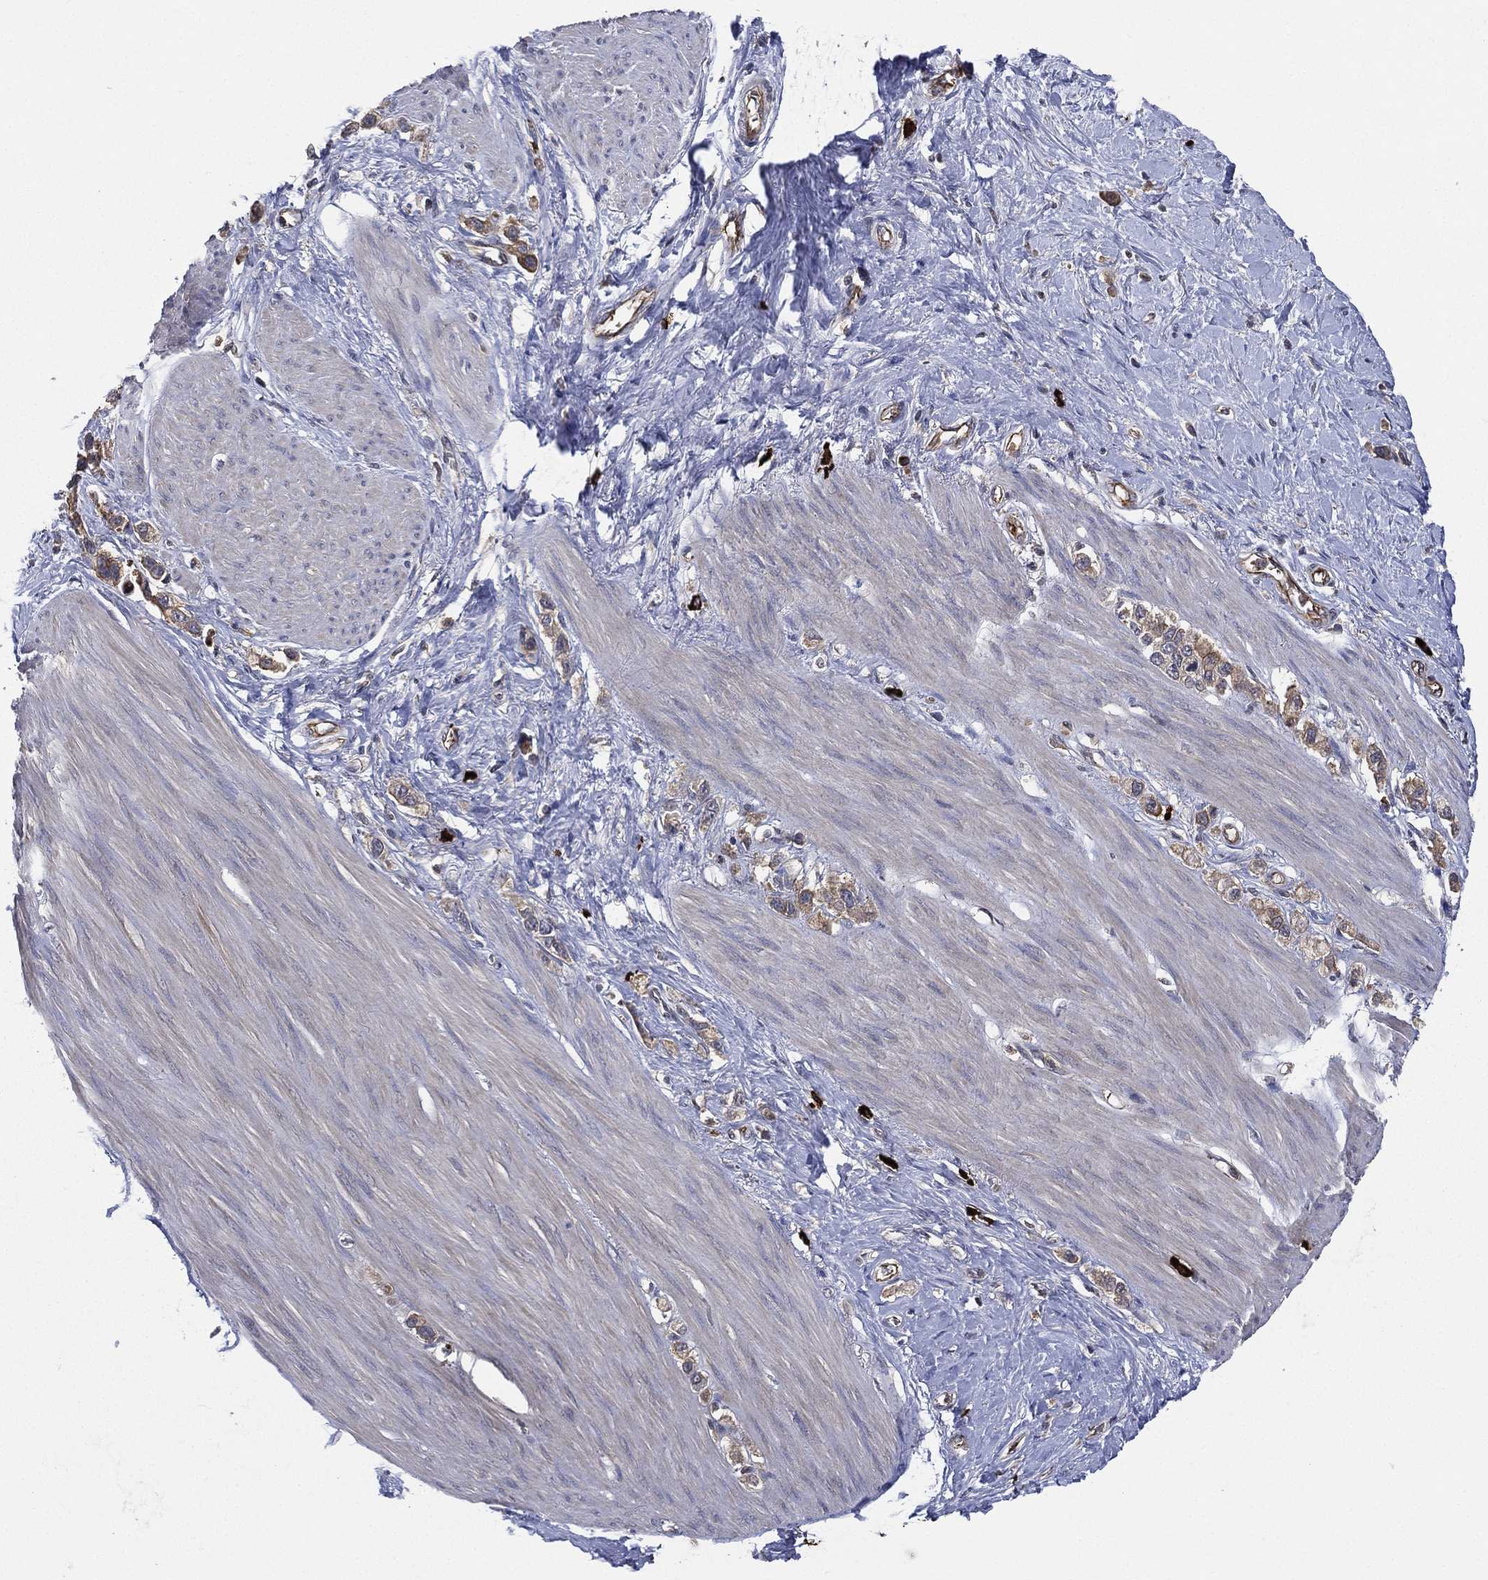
{"staining": {"intensity": "moderate", "quantity": ">75%", "location": "cytoplasmic/membranous"}, "tissue": "stomach cancer", "cell_type": "Tumor cells", "image_type": "cancer", "snomed": [{"axis": "morphology", "description": "Normal tissue, NOS"}, {"axis": "morphology", "description": "Adenocarcinoma, NOS"}, {"axis": "morphology", "description": "Adenocarcinoma, High grade"}, {"axis": "topography", "description": "Stomach, upper"}, {"axis": "topography", "description": "Stomach"}], "caption": "There is medium levels of moderate cytoplasmic/membranous positivity in tumor cells of stomach cancer, as demonstrated by immunohistochemical staining (brown color).", "gene": "SMPD3", "patient": {"sex": "female", "age": 65}}